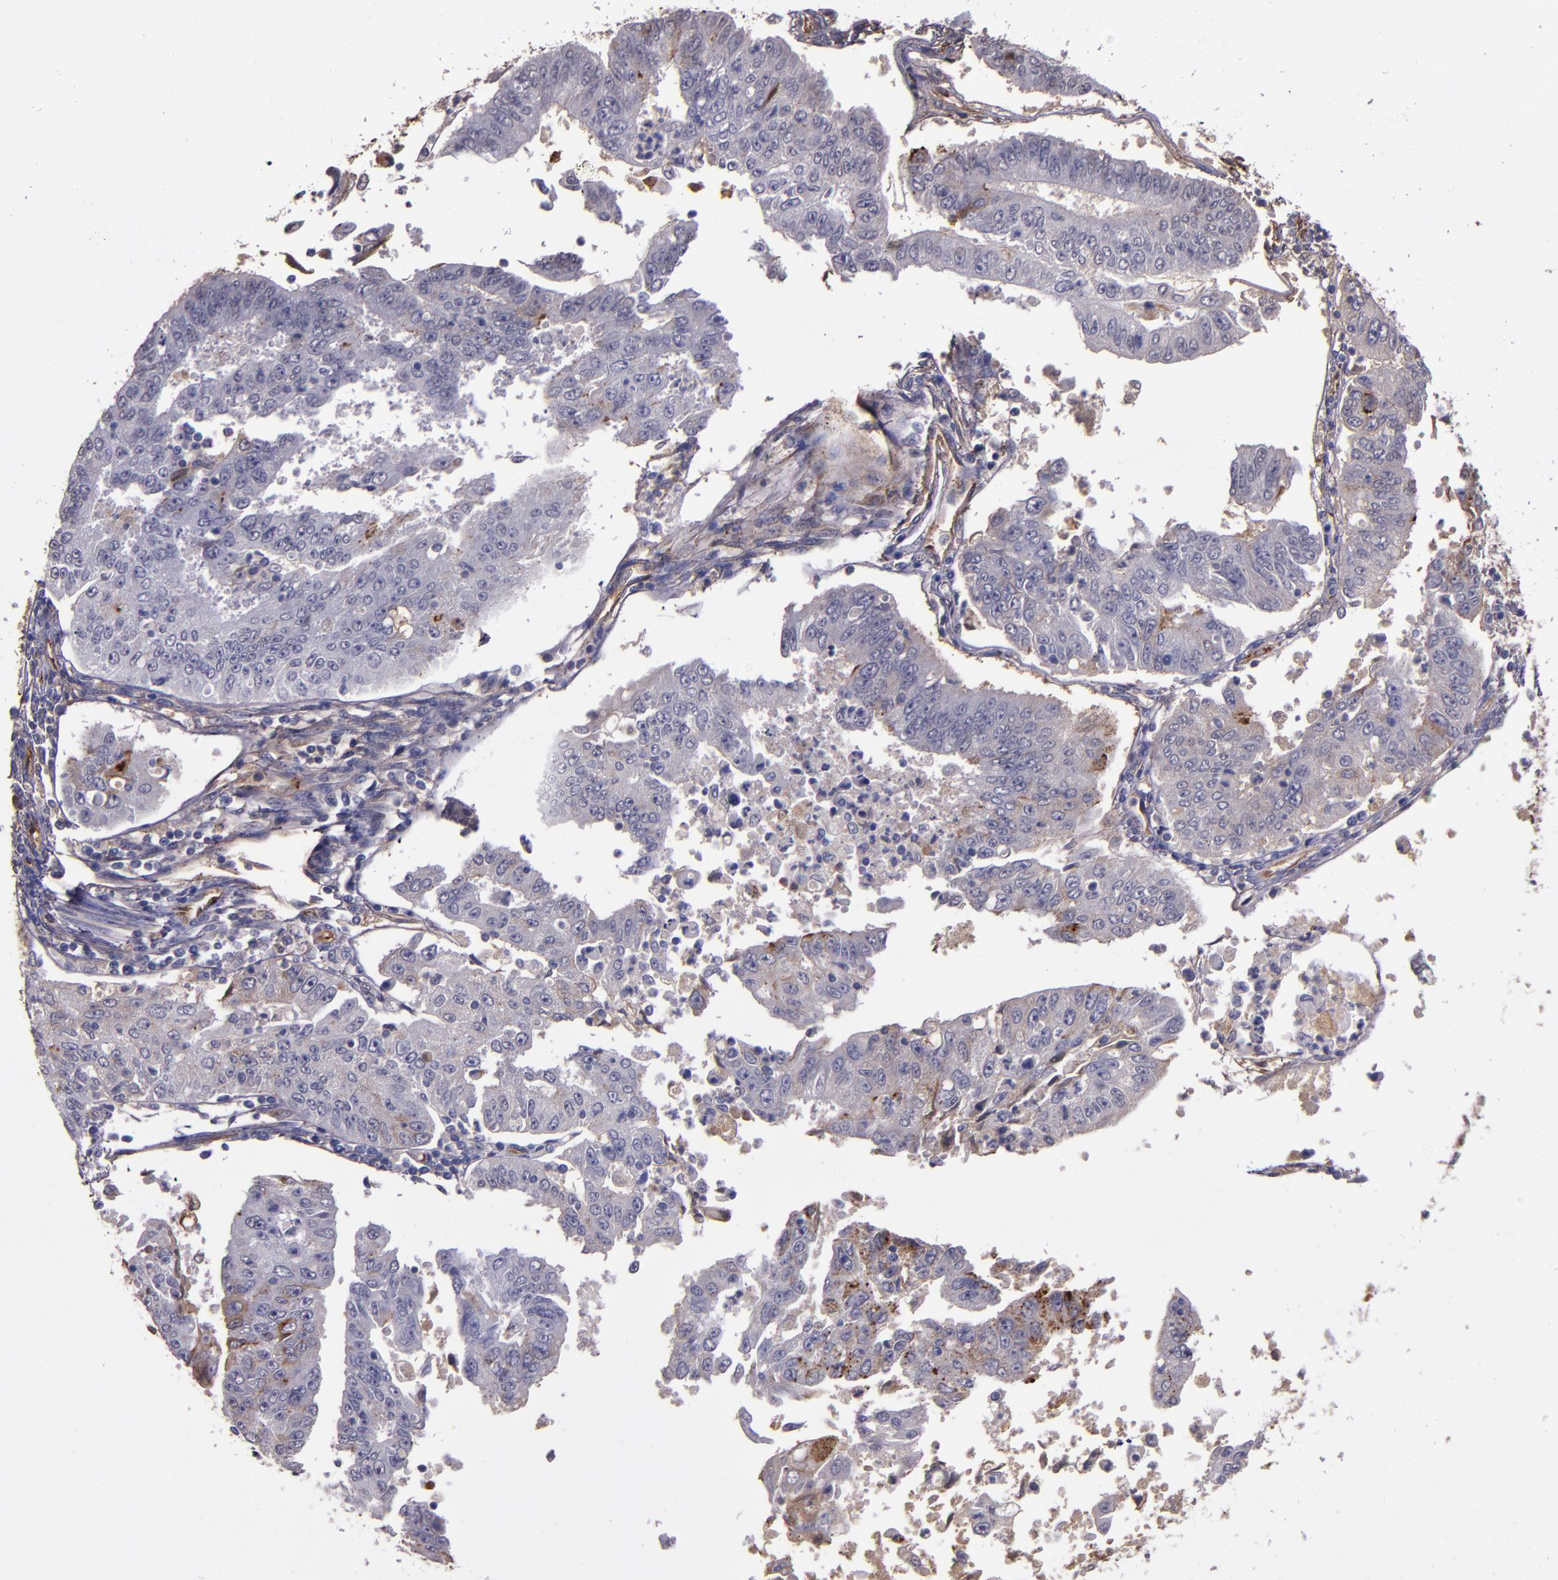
{"staining": {"intensity": "weak", "quantity": "<25%", "location": "cytoplasmic/membranous"}, "tissue": "endometrial cancer", "cell_type": "Tumor cells", "image_type": "cancer", "snomed": [{"axis": "morphology", "description": "Adenocarcinoma, NOS"}, {"axis": "topography", "description": "Endometrium"}], "caption": "Immunohistochemistry (IHC) micrograph of neoplastic tissue: endometrial cancer (adenocarcinoma) stained with DAB exhibits no significant protein staining in tumor cells. (DAB (3,3'-diaminobenzidine) immunohistochemistry (IHC) visualized using brightfield microscopy, high magnification).", "gene": "A2M", "patient": {"sex": "female", "age": 42}}